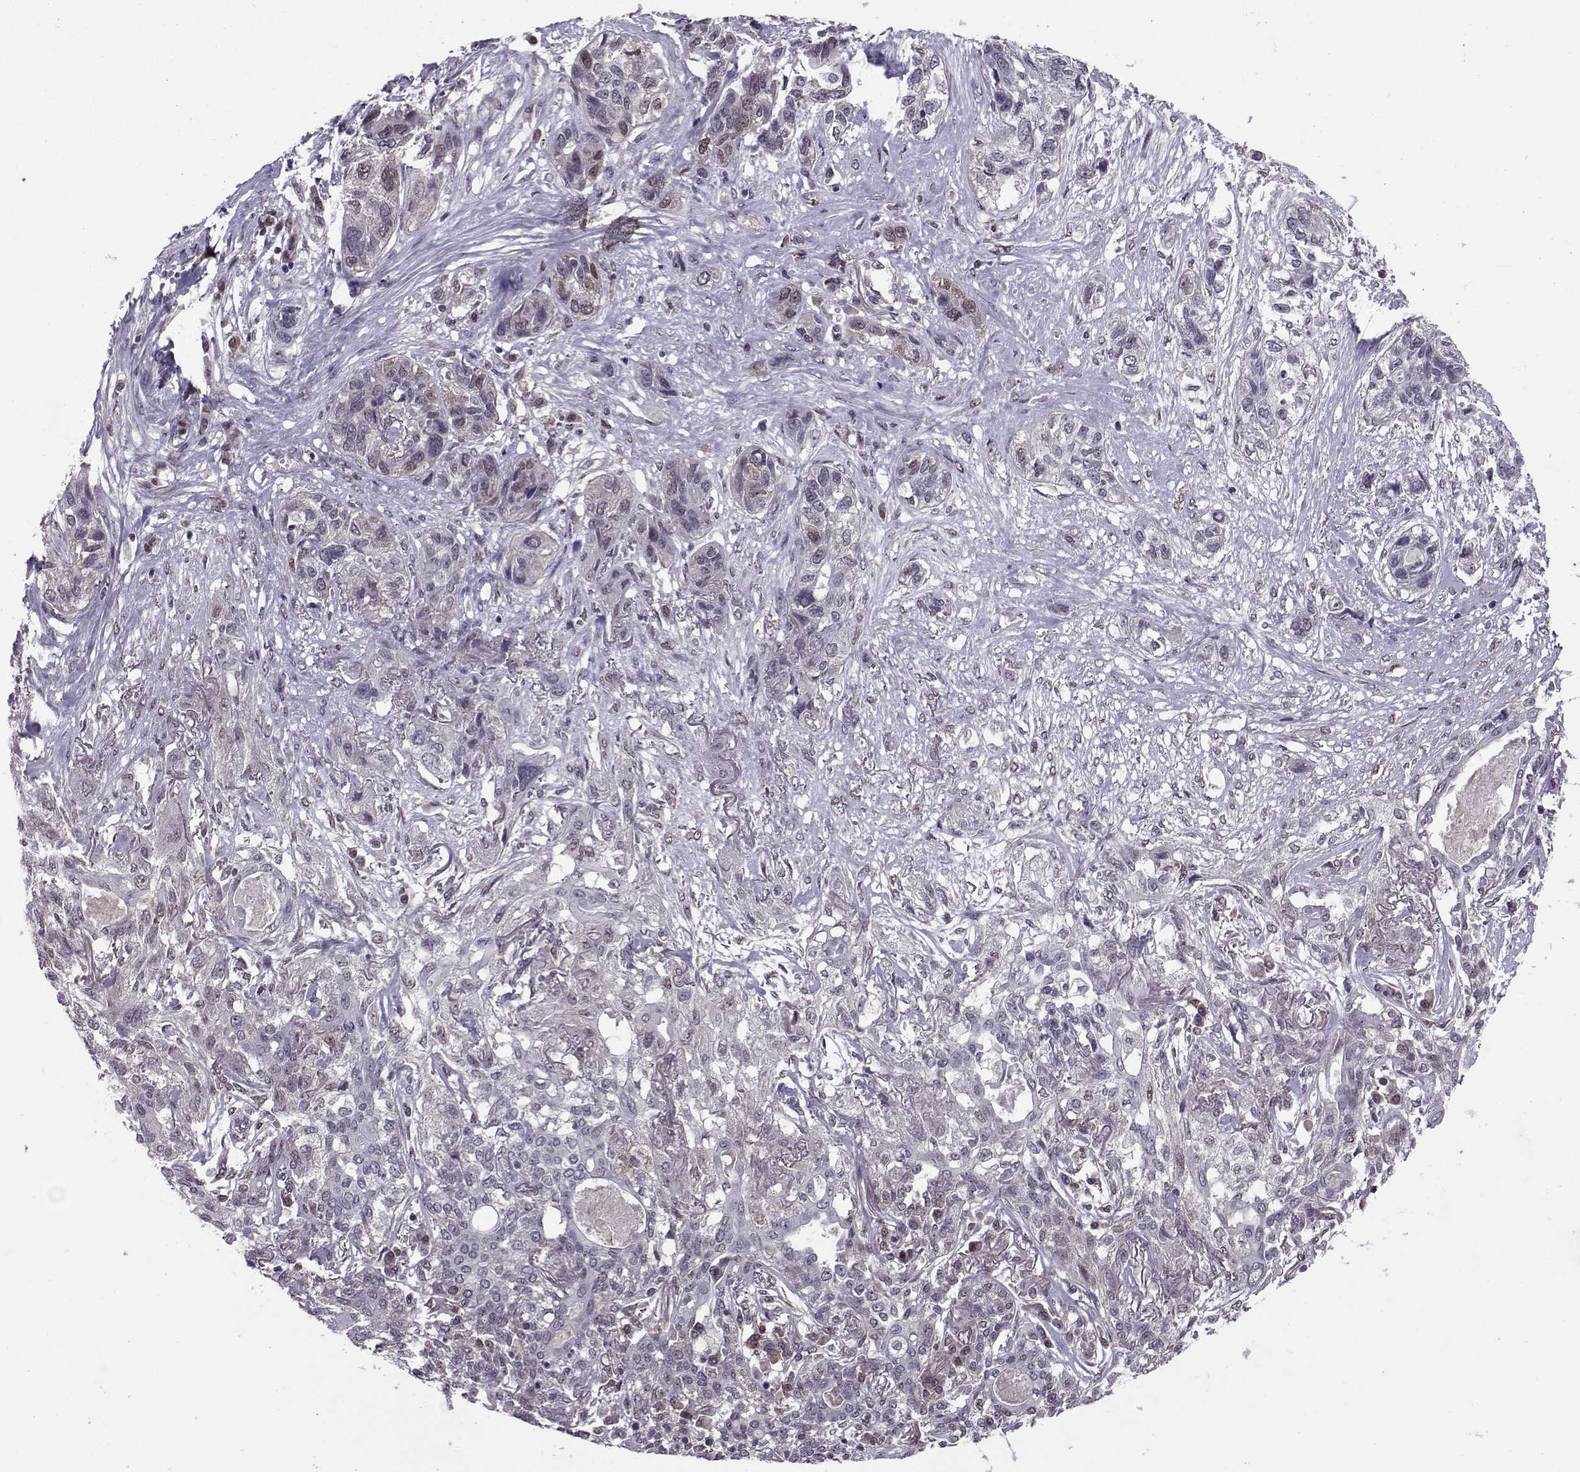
{"staining": {"intensity": "weak", "quantity": "<25%", "location": "nuclear"}, "tissue": "lung cancer", "cell_type": "Tumor cells", "image_type": "cancer", "snomed": [{"axis": "morphology", "description": "Squamous cell carcinoma, NOS"}, {"axis": "topography", "description": "Lung"}], "caption": "Photomicrograph shows no significant protein positivity in tumor cells of lung squamous cell carcinoma.", "gene": "CDK4", "patient": {"sex": "female", "age": 70}}